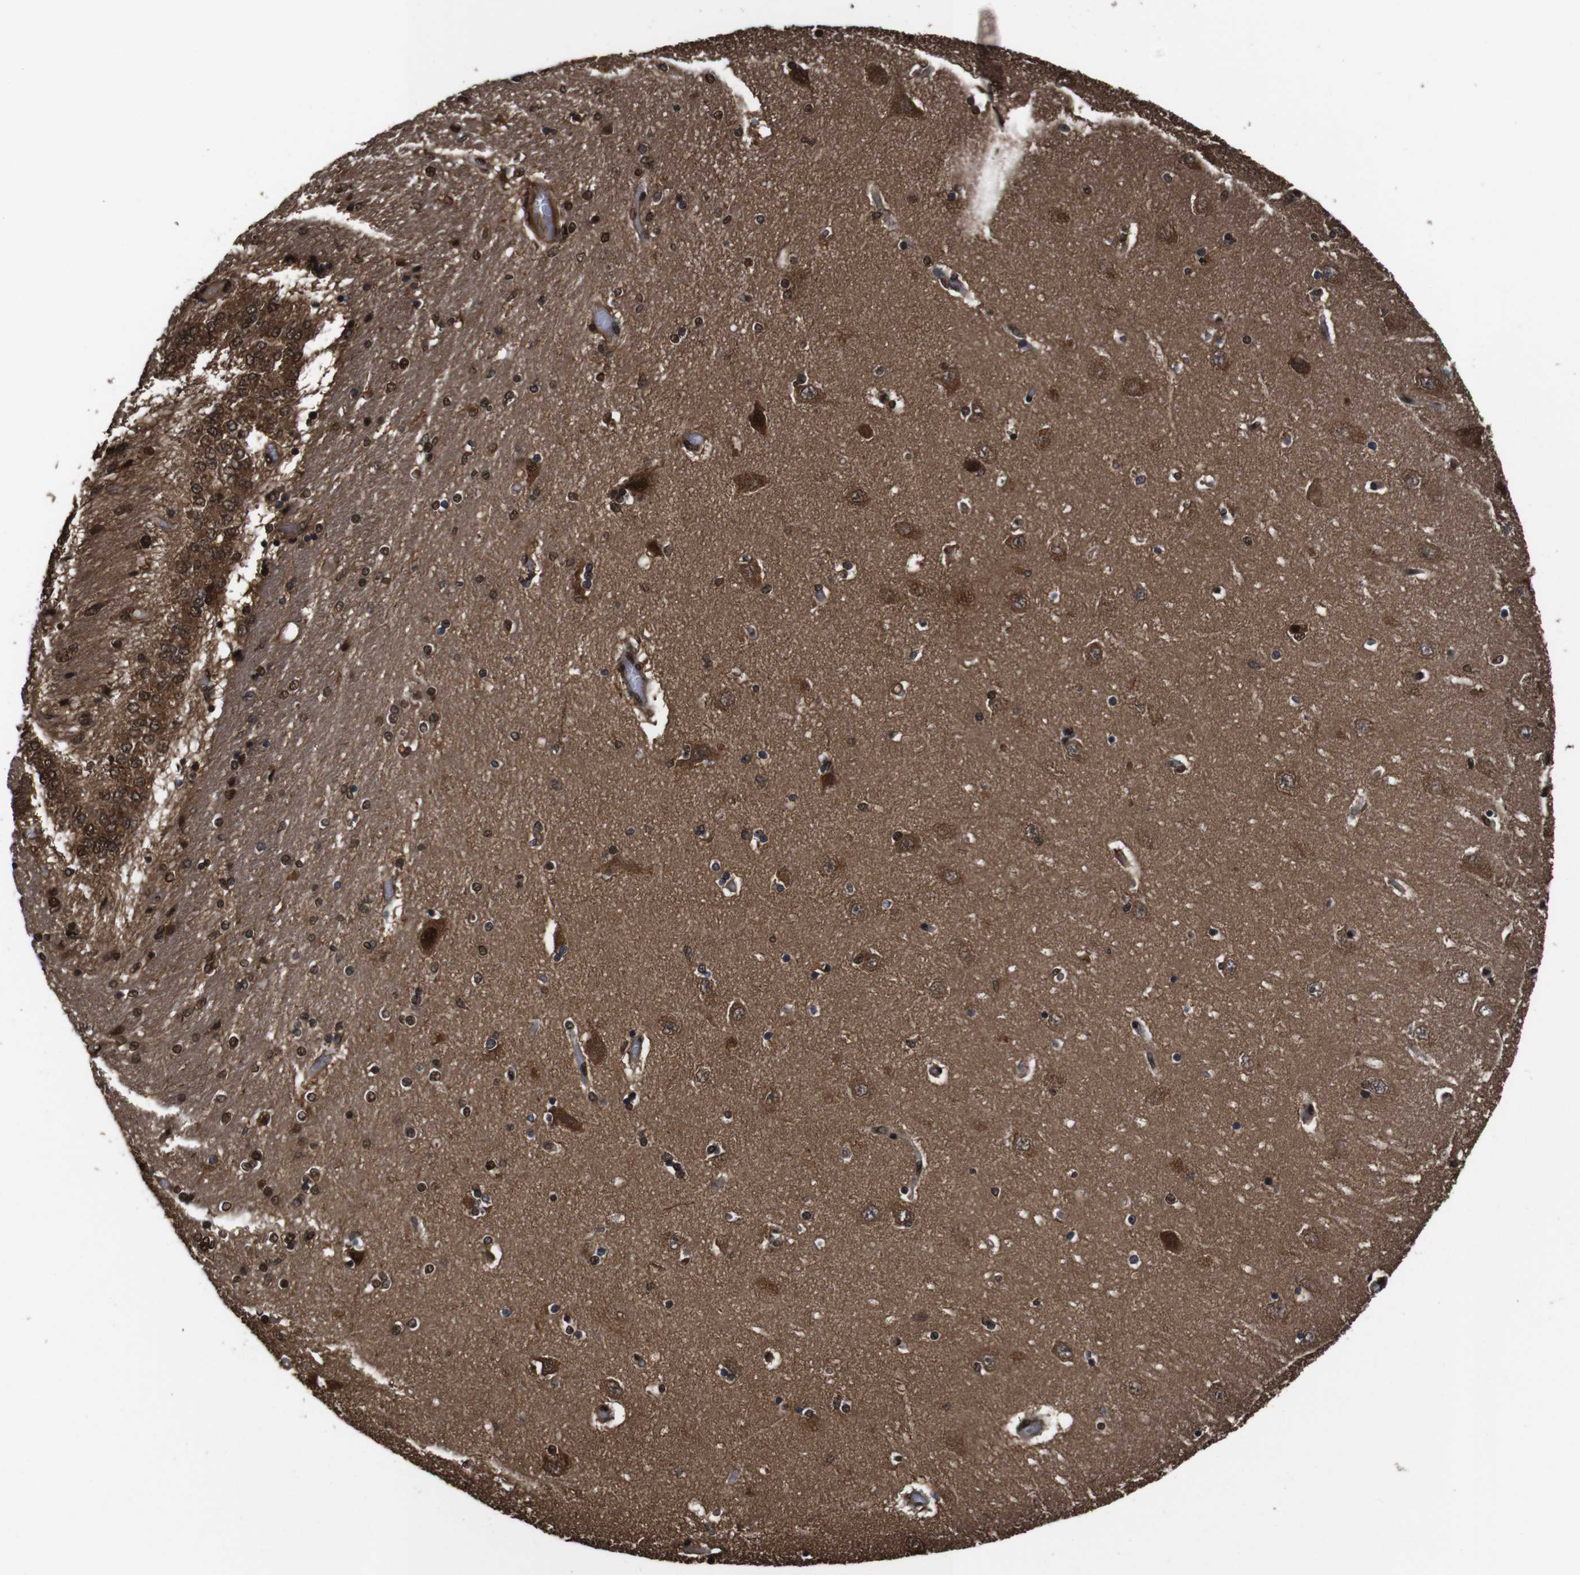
{"staining": {"intensity": "moderate", "quantity": "25%-75%", "location": "cytoplasmic/membranous,nuclear"}, "tissue": "hippocampus", "cell_type": "Glial cells", "image_type": "normal", "snomed": [{"axis": "morphology", "description": "Normal tissue, NOS"}, {"axis": "topography", "description": "Hippocampus"}], "caption": "This image reveals normal hippocampus stained with immunohistochemistry to label a protein in brown. The cytoplasmic/membranous,nuclear of glial cells show moderate positivity for the protein. Nuclei are counter-stained blue.", "gene": "VCP", "patient": {"sex": "female", "age": 54}}